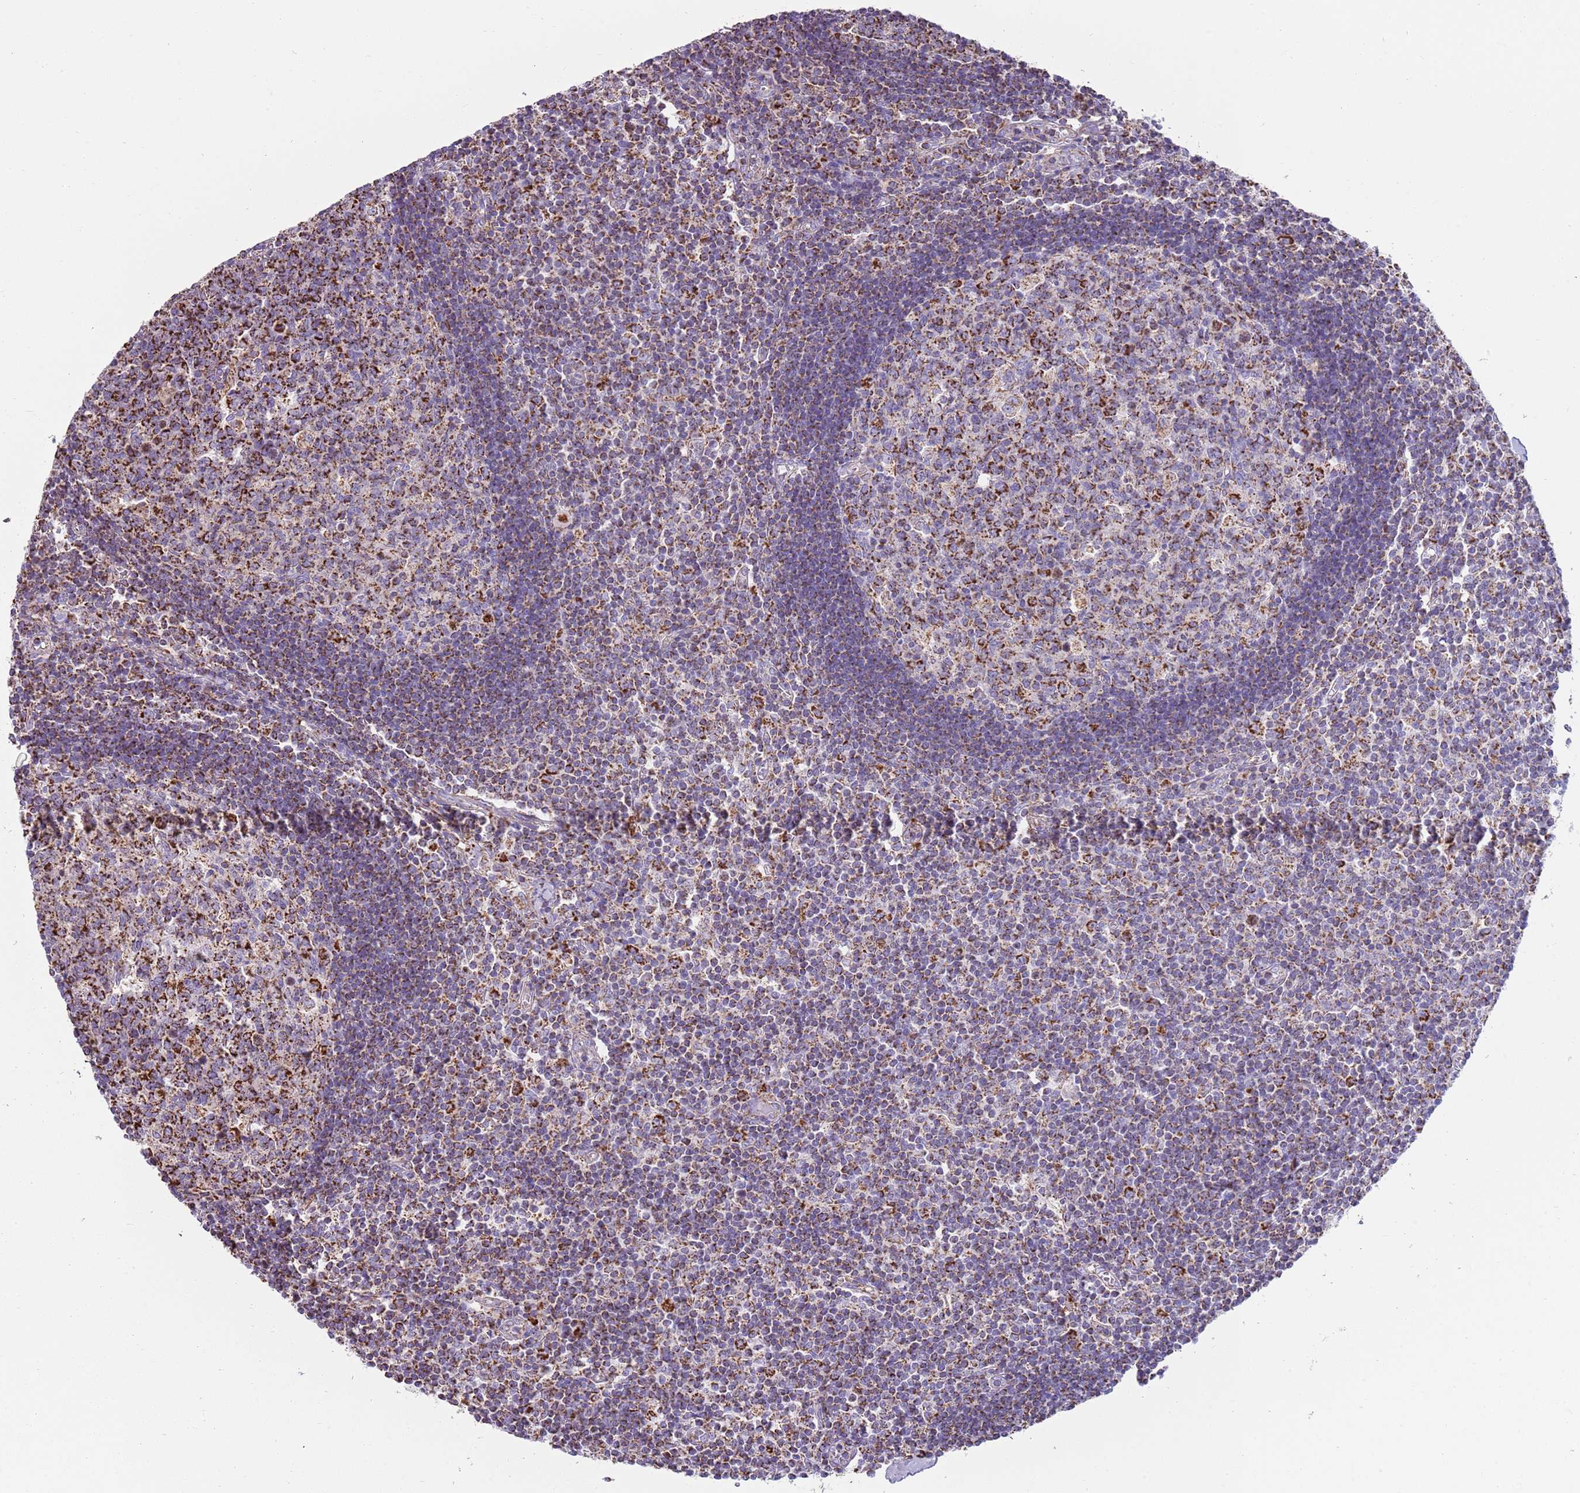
{"staining": {"intensity": "strong", "quantity": "25%-75%", "location": "cytoplasmic/membranous"}, "tissue": "lymph node", "cell_type": "Germinal center cells", "image_type": "normal", "snomed": [{"axis": "morphology", "description": "Normal tissue, NOS"}, {"axis": "topography", "description": "Lymph node"}], "caption": "Immunohistochemistry histopathology image of unremarkable lymph node: human lymph node stained using immunohistochemistry (IHC) shows high levels of strong protein expression localized specifically in the cytoplasmic/membranous of germinal center cells, appearing as a cytoplasmic/membranous brown color.", "gene": "TTLL1", "patient": {"sex": "female", "age": 55}}